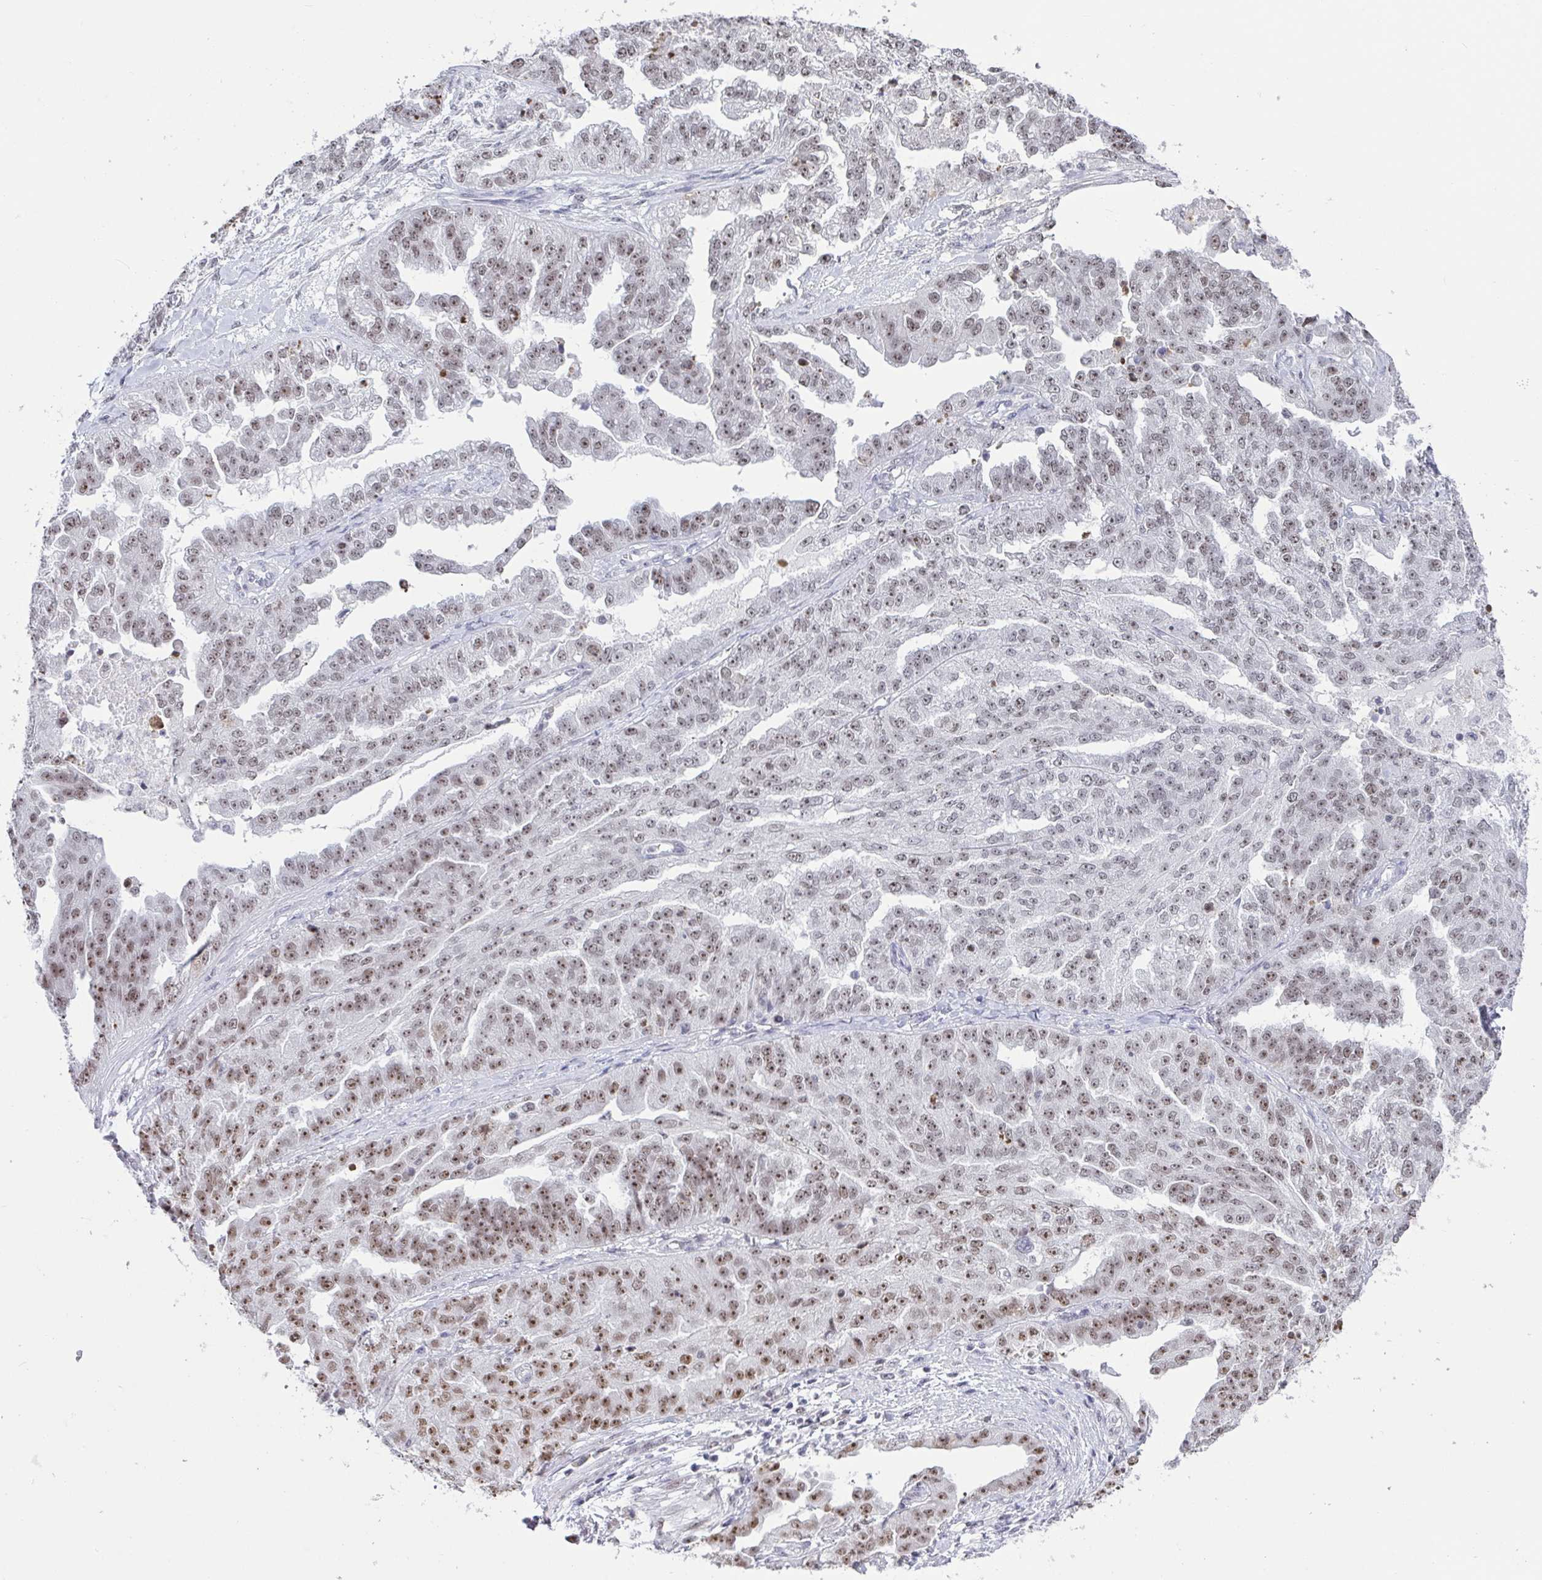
{"staining": {"intensity": "moderate", "quantity": ">75%", "location": "nuclear"}, "tissue": "ovarian cancer", "cell_type": "Tumor cells", "image_type": "cancer", "snomed": [{"axis": "morphology", "description": "Cystadenocarcinoma, serous, NOS"}, {"axis": "topography", "description": "Ovary"}], "caption": "Ovarian serous cystadenocarcinoma stained with a protein marker displays moderate staining in tumor cells.", "gene": "SUPT16H", "patient": {"sex": "female", "age": 58}}